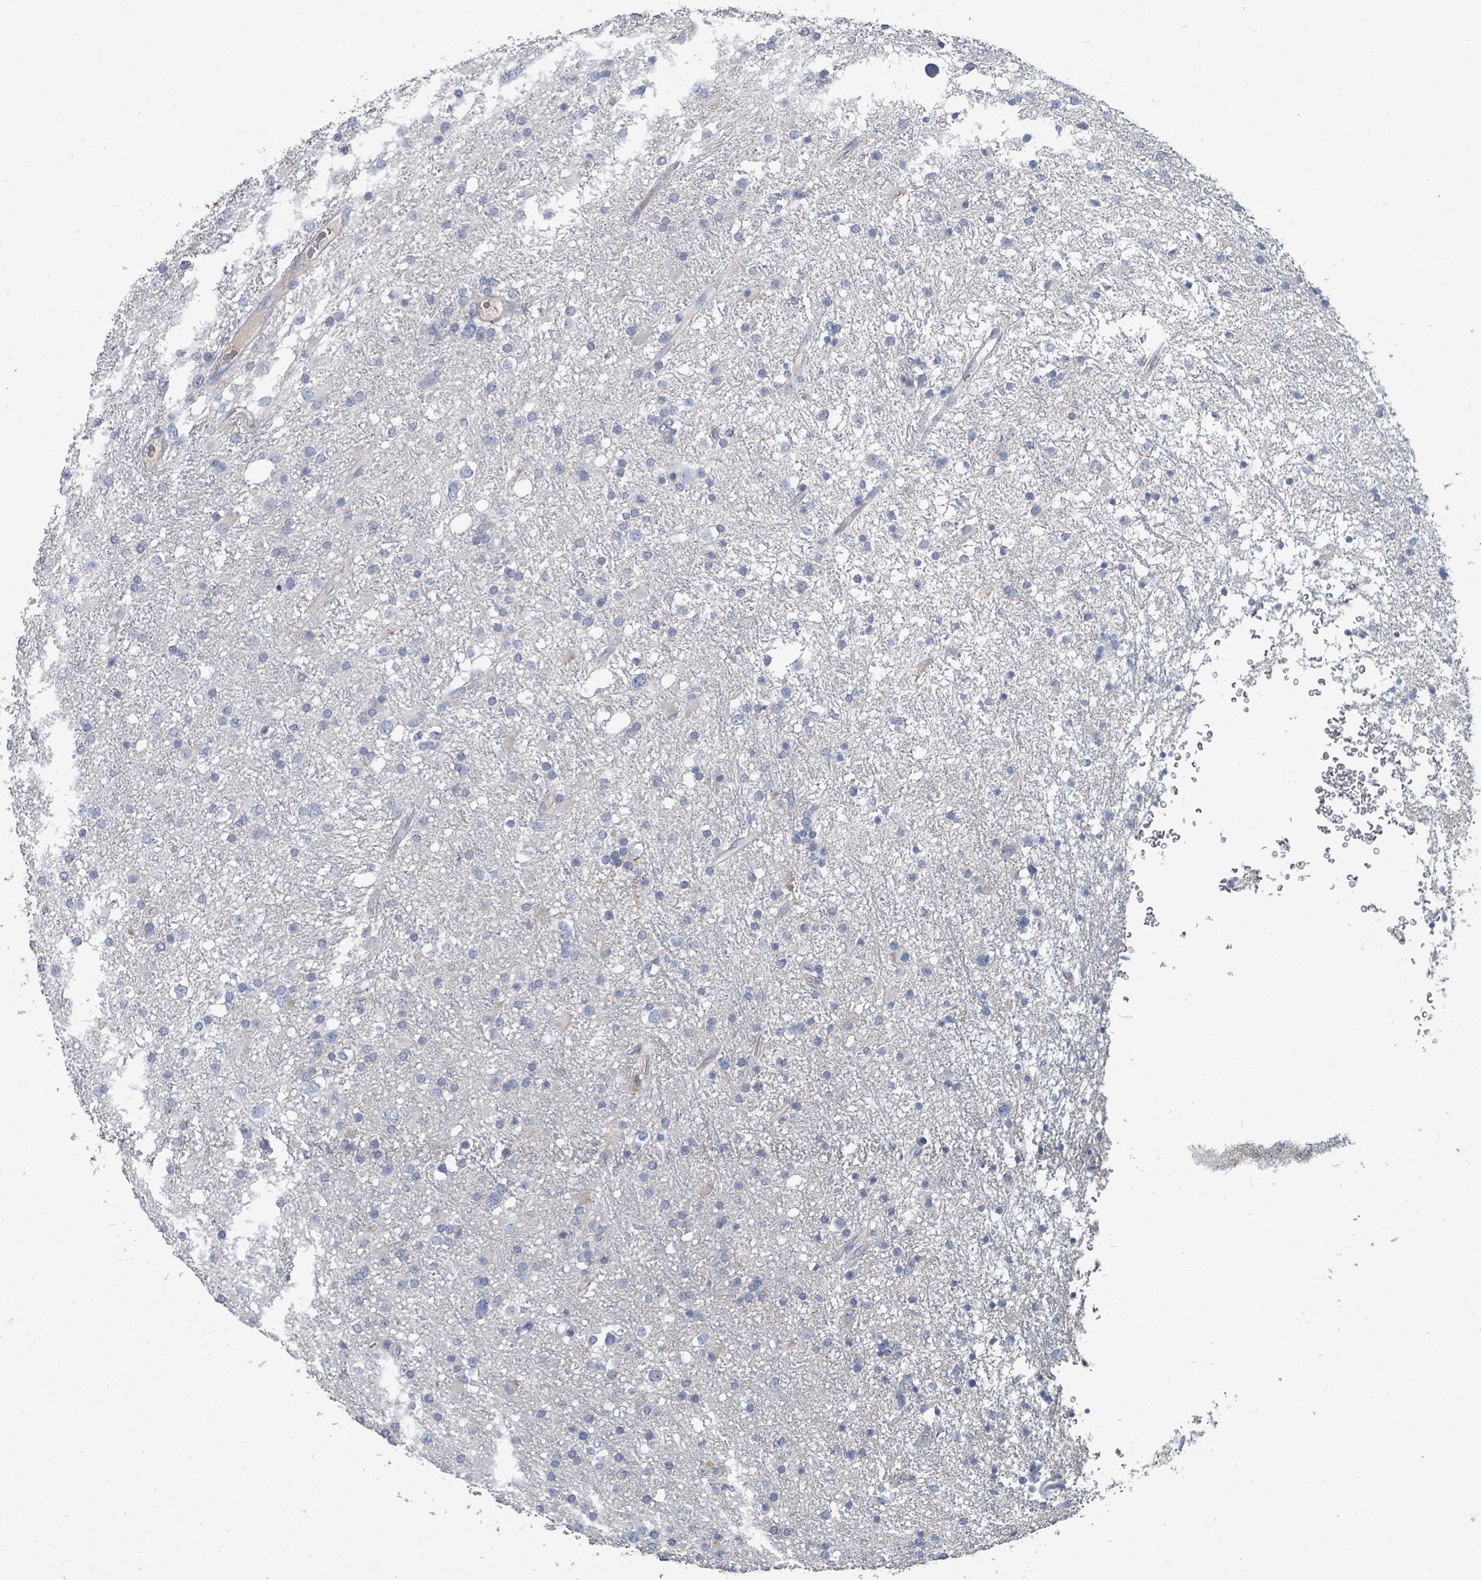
{"staining": {"intensity": "negative", "quantity": "none", "location": "none"}, "tissue": "glioma", "cell_type": "Tumor cells", "image_type": "cancer", "snomed": [{"axis": "morphology", "description": "Glioma, malignant, Low grade"}, {"axis": "topography", "description": "Brain"}], "caption": "High power microscopy histopathology image of an immunohistochemistry image of glioma, revealing no significant positivity in tumor cells.", "gene": "ARGFX", "patient": {"sex": "female", "age": 32}}